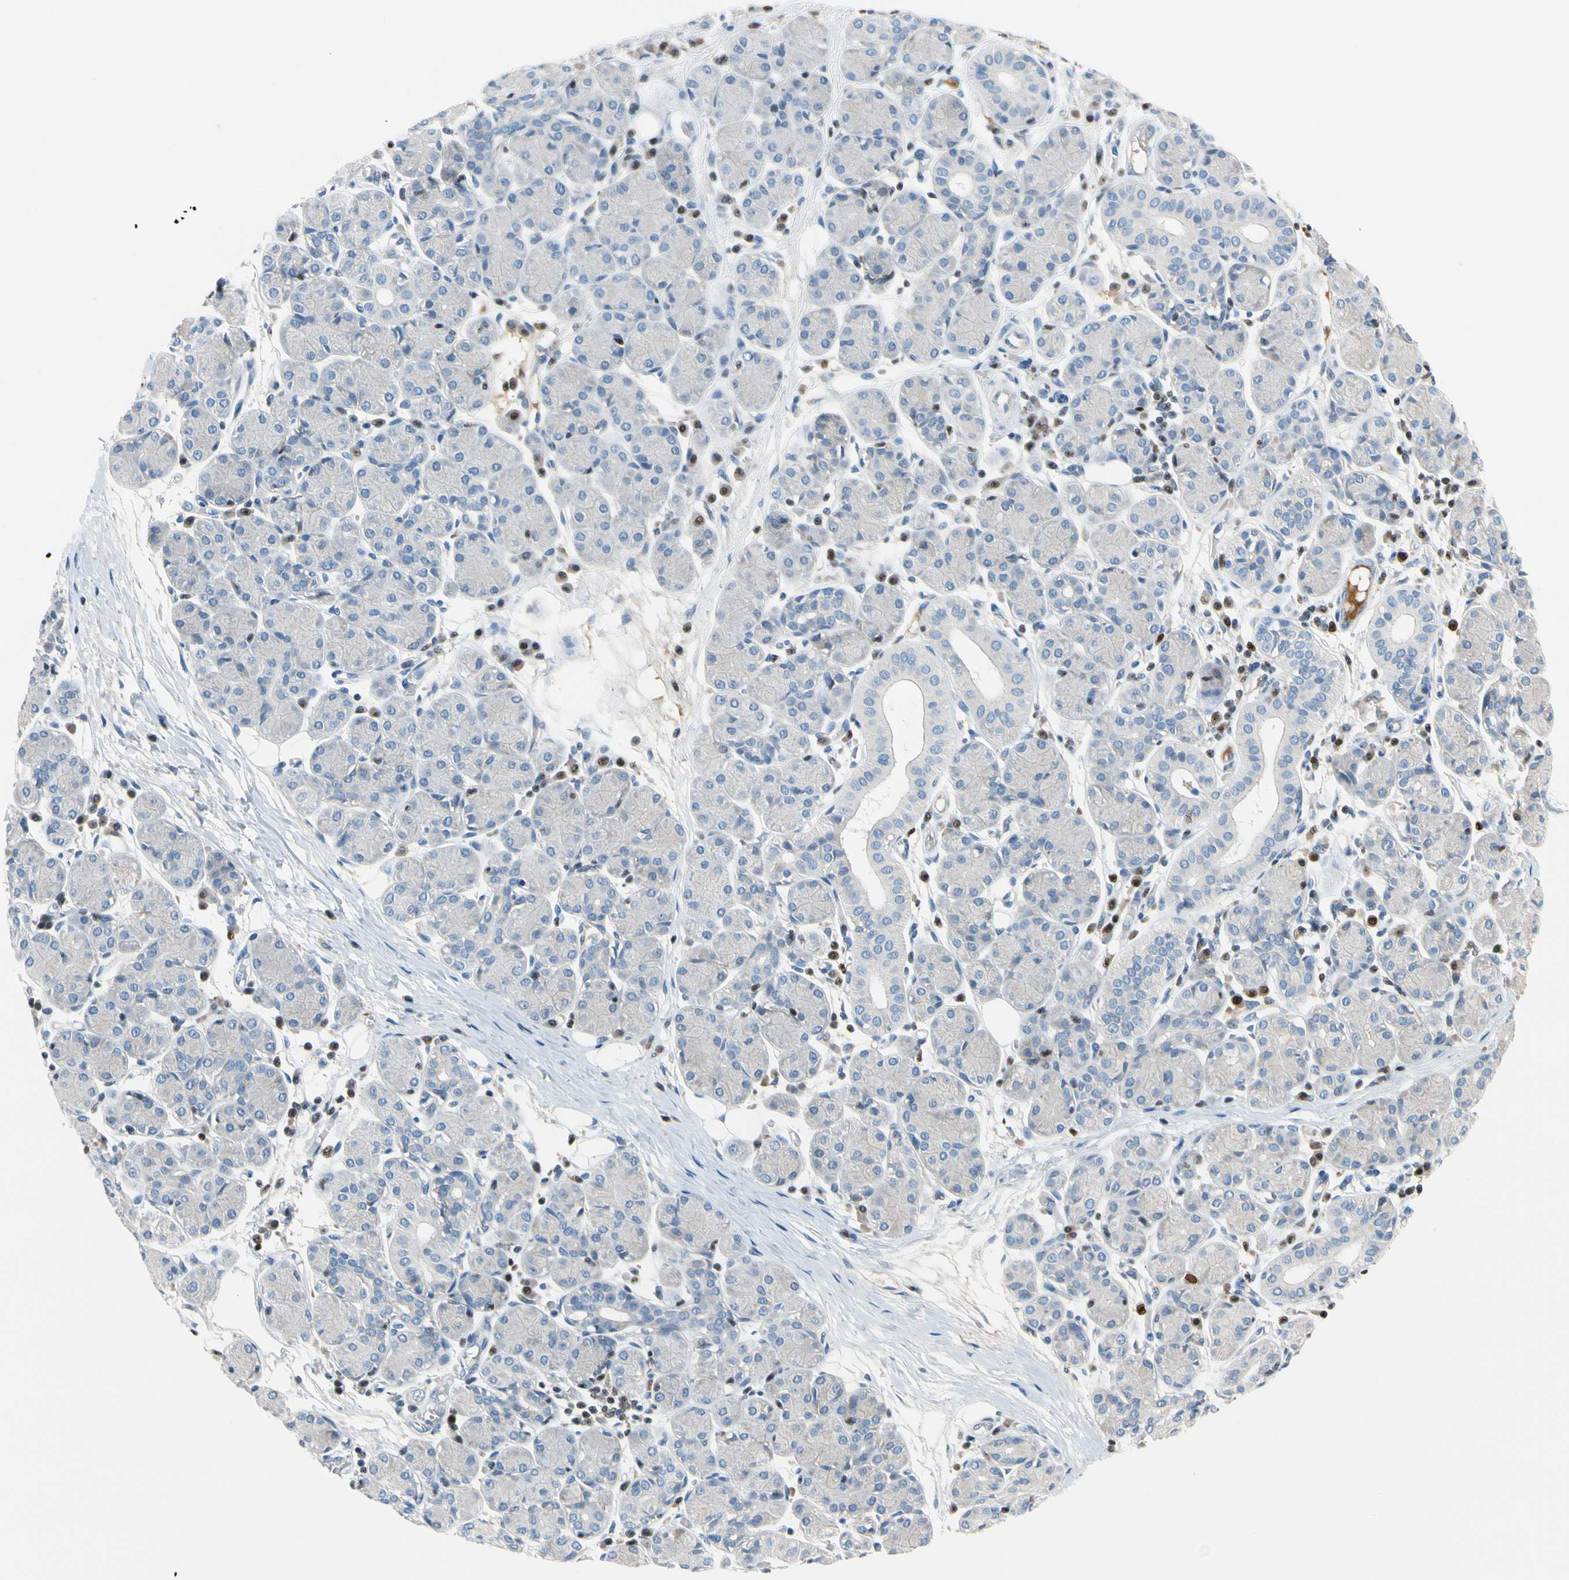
{"staining": {"intensity": "negative", "quantity": "none", "location": "none"}, "tissue": "salivary gland", "cell_type": "Glandular cells", "image_type": "normal", "snomed": [{"axis": "morphology", "description": "Normal tissue, NOS"}, {"axis": "morphology", "description": "Inflammation, NOS"}, {"axis": "topography", "description": "Lymph node"}, {"axis": "topography", "description": "Salivary gland"}], "caption": "High magnification brightfield microscopy of unremarkable salivary gland stained with DAB (3,3'-diaminobenzidine) (brown) and counterstained with hematoxylin (blue): glandular cells show no significant positivity. (DAB immunohistochemistry, high magnification).", "gene": "SP140", "patient": {"sex": "male", "age": 3}}